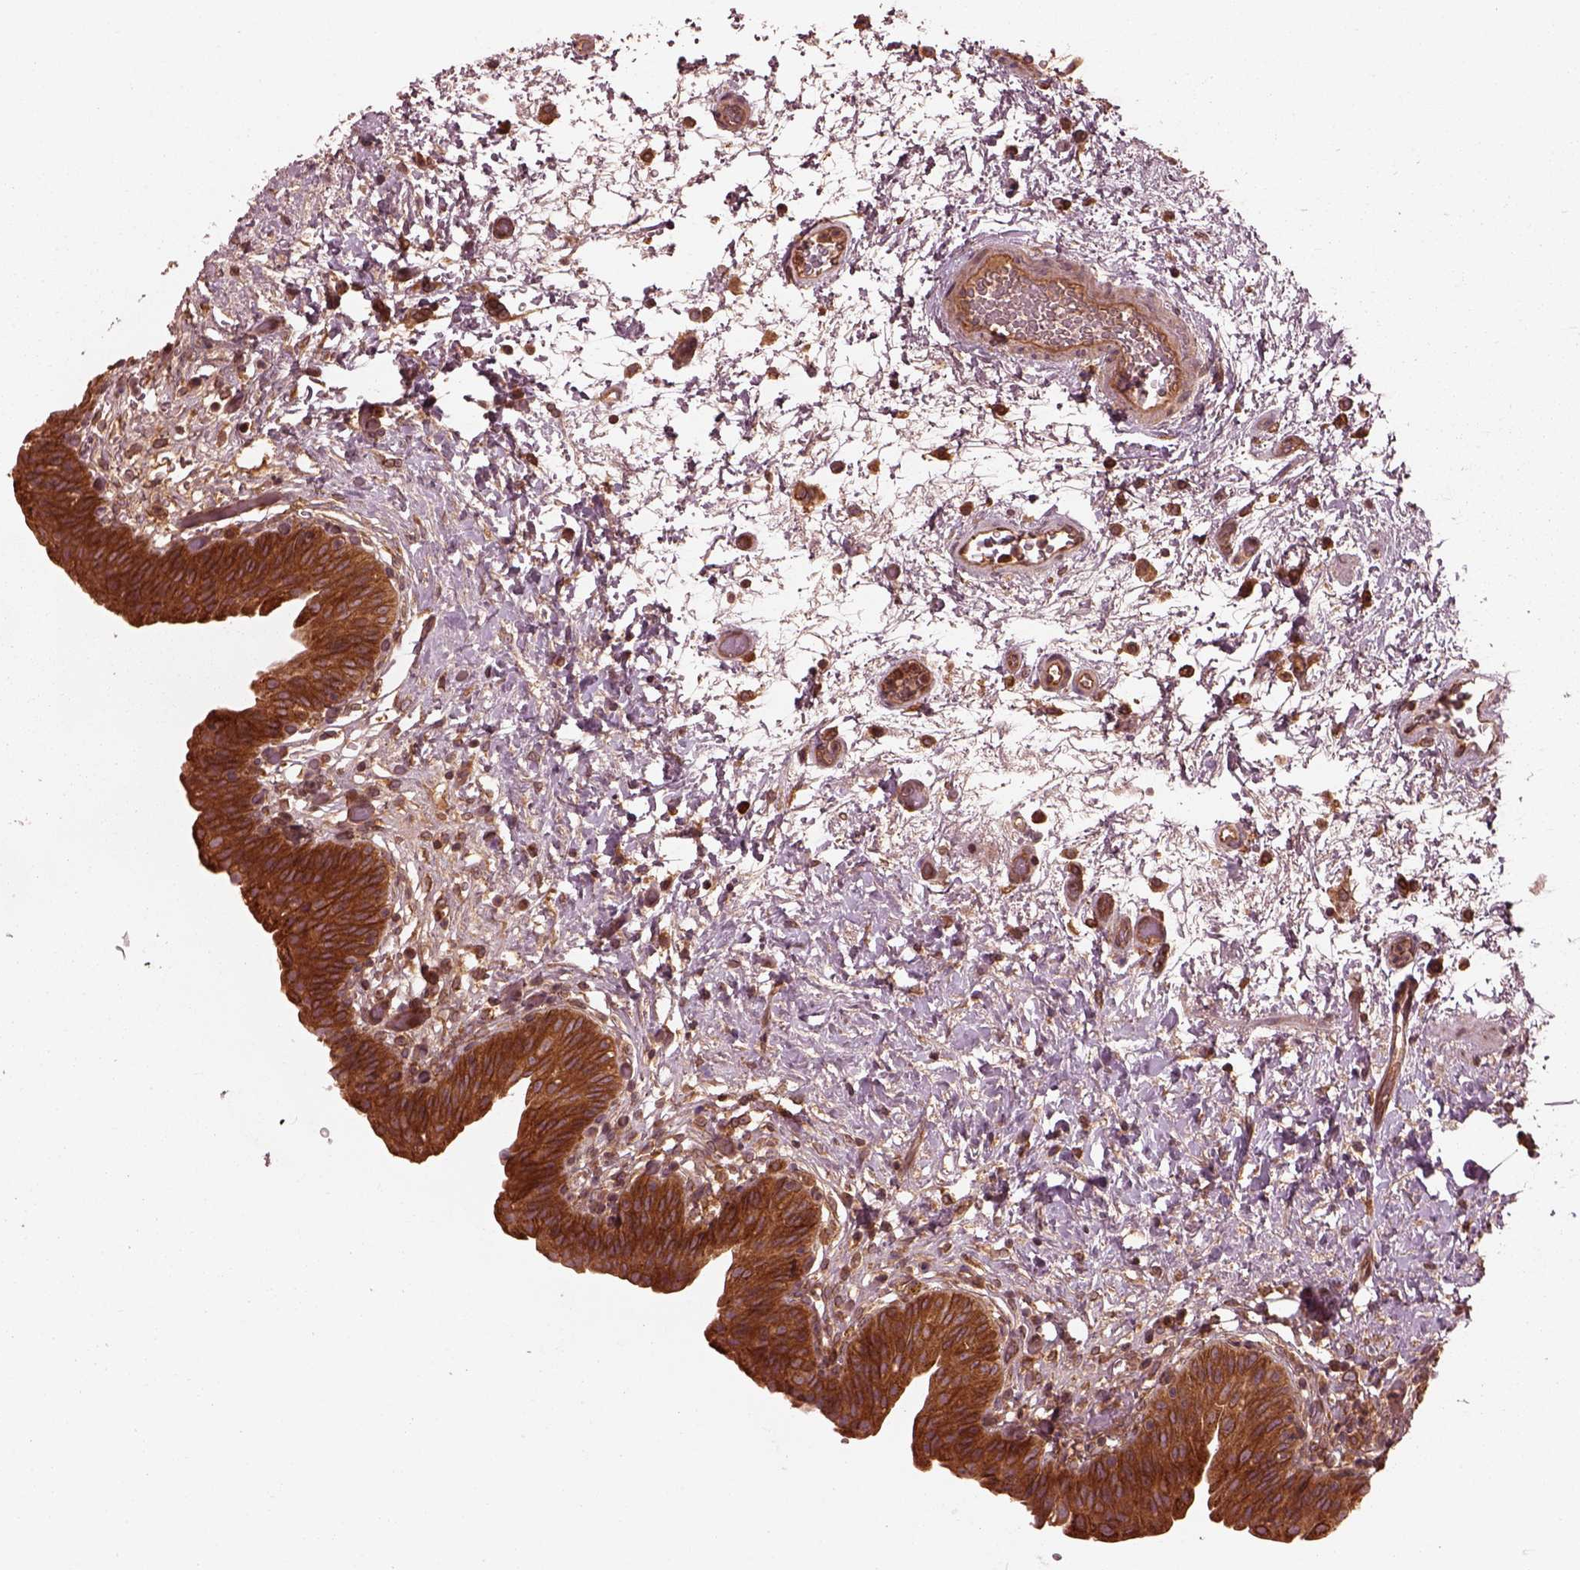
{"staining": {"intensity": "strong", "quantity": ">75%", "location": "cytoplasmic/membranous"}, "tissue": "urinary bladder", "cell_type": "Urothelial cells", "image_type": "normal", "snomed": [{"axis": "morphology", "description": "Normal tissue, NOS"}, {"axis": "topography", "description": "Urinary bladder"}], "caption": "A brown stain highlights strong cytoplasmic/membranous staining of a protein in urothelial cells of normal urinary bladder. (DAB (3,3'-diaminobenzidine) IHC with brightfield microscopy, high magnification).", "gene": "PIK3R2", "patient": {"sex": "male", "age": 69}}